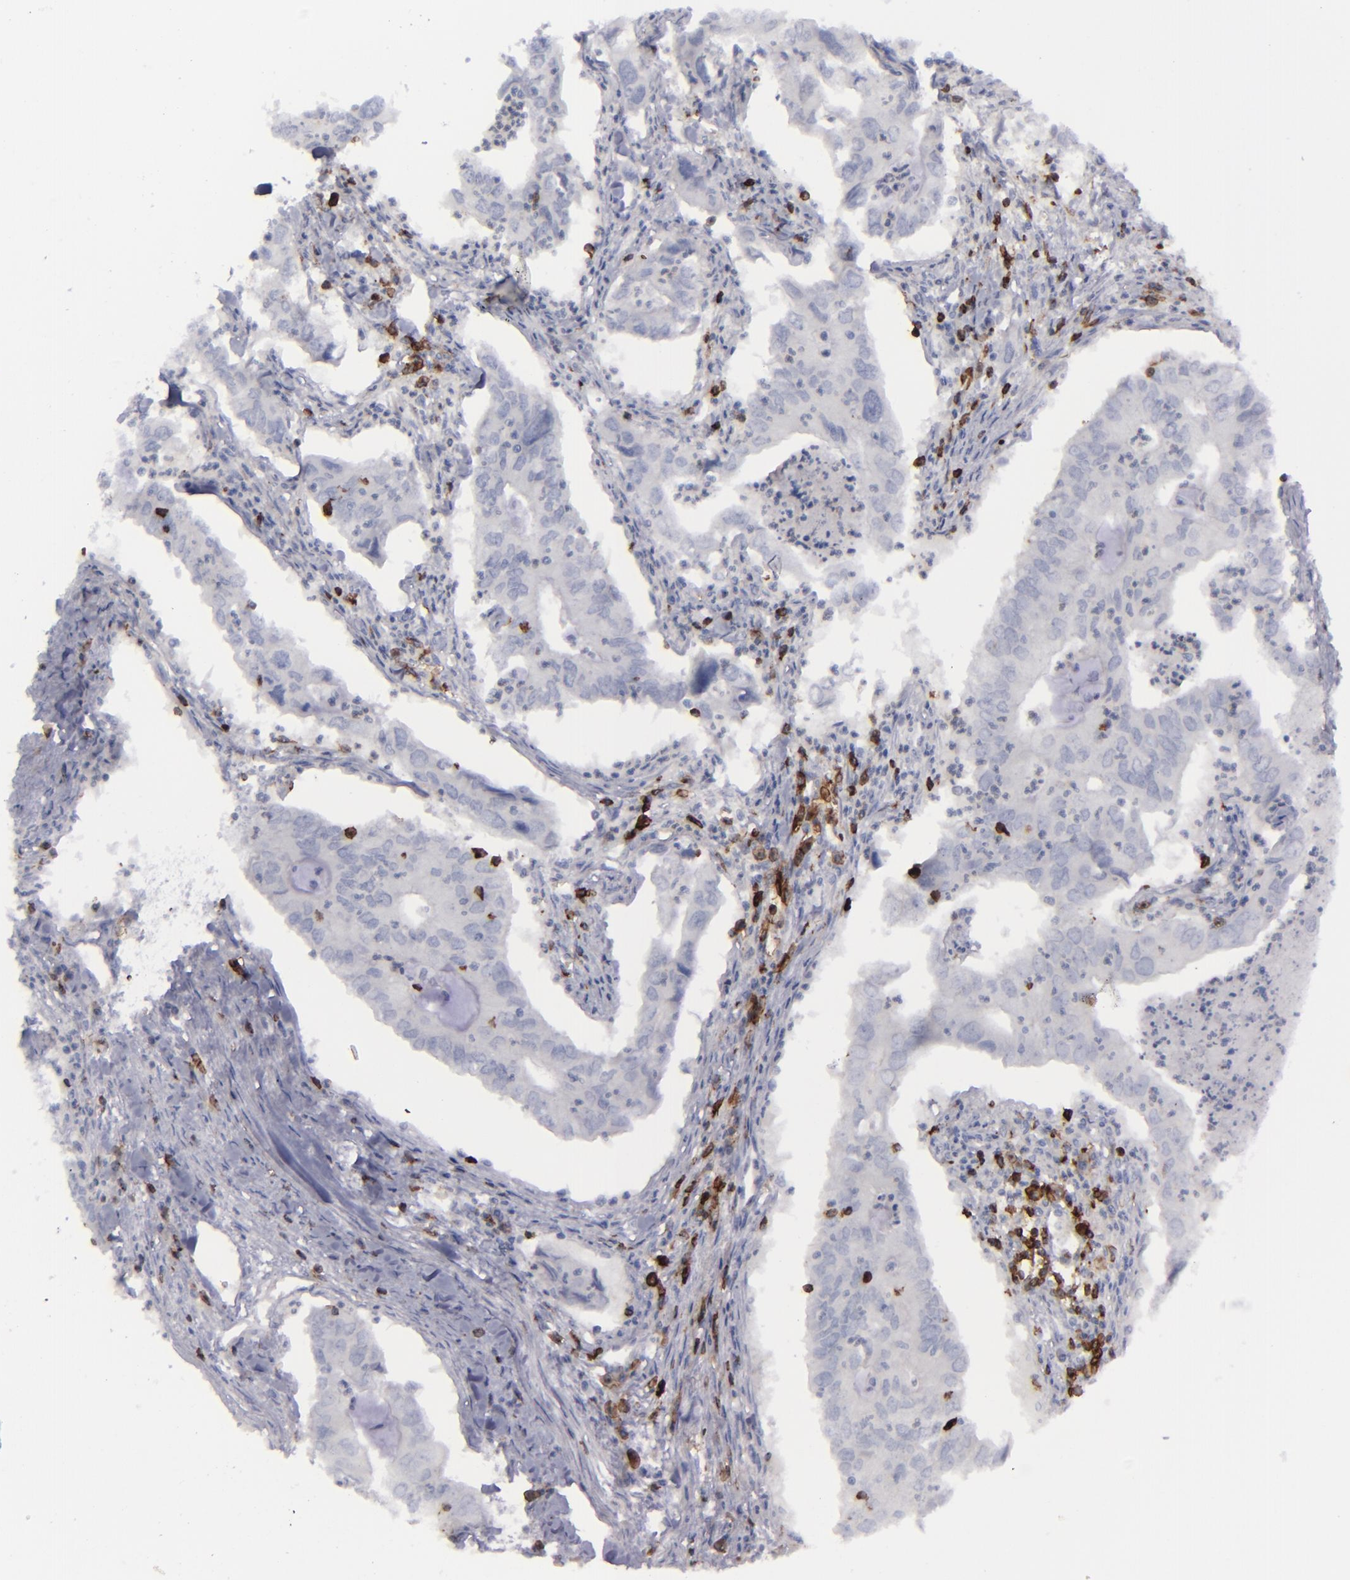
{"staining": {"intensity": "negative", "quantity": "none", "location": "none"}, "tissue": "lung cancer", "cell_type": "Tumor cells", "image_type": "cancer", "snomed": [{"axis": "morphology", "description": "Adenocarcinoma, NOS"}, {"axis": "topography", "description": "Lung"}], "caption": "DAB (3,3'-diaminobenzidine) immunohistochemical staining of human lung adenocarcinoma reveals no significant expression in tumor cells. (Immunohistochemistry, brightfield microscopy, high magnification).", "gene": "CD27", "patient": {"sex": "male", "age": 48}}